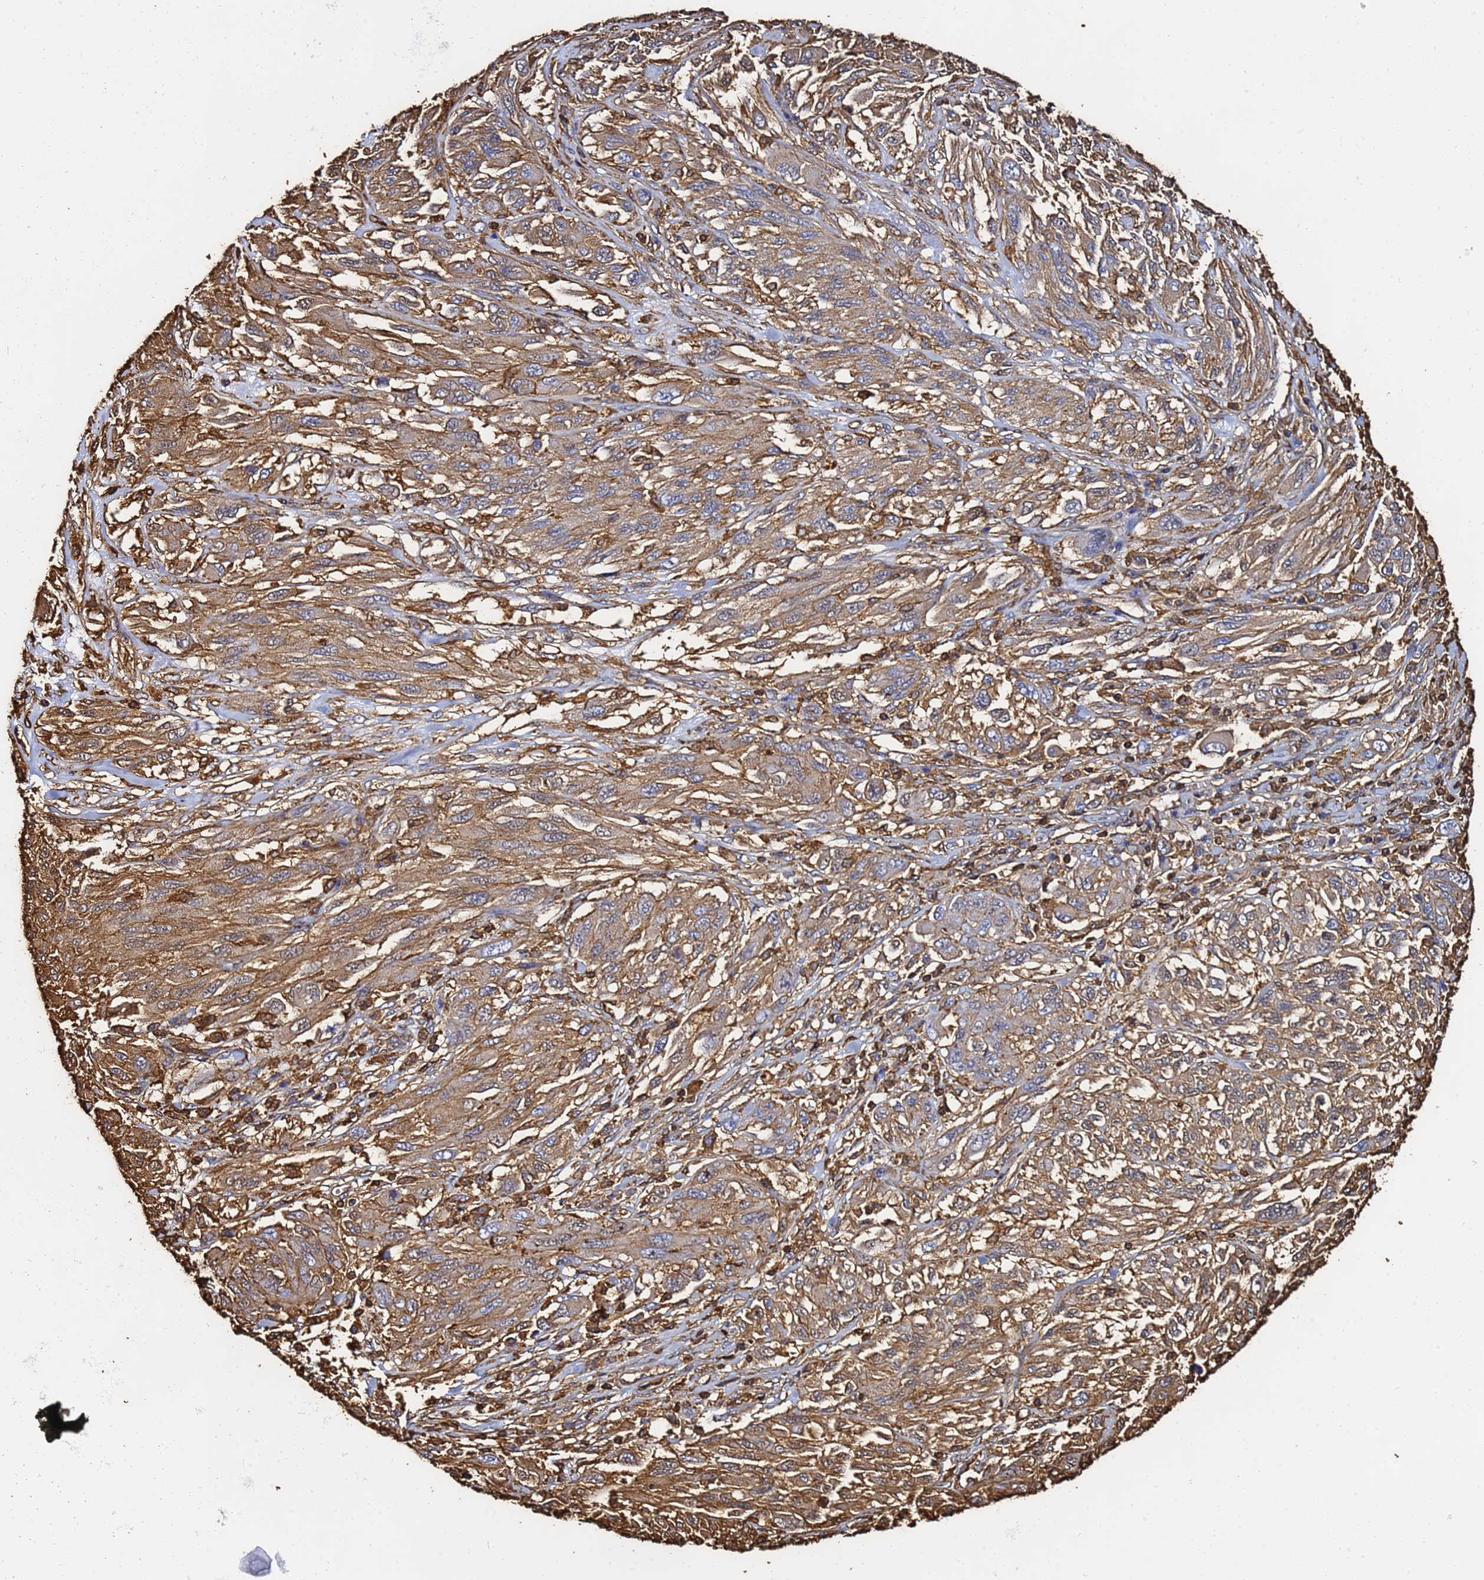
{"staining": {"intensity": "moderate", "quantity": ">75%", "location": "cytoplasmic/membranous"}, "tissue": "melanoma", "cell_type": "Tumor cells", "image_type": "cancer", "snomed": [{"axis": "morphology", "description": "Malignant melanoma, NOS"}, {"axis": "topography", "description": "Skin"}], "caption": "Melanoma stained with a brown dye exhibits moderate cytoplasmic/membranous positive expression in approximately >75% of tumor cells.", "gene": "ACTB", "patient": {"sex": "female", "age": 91}}